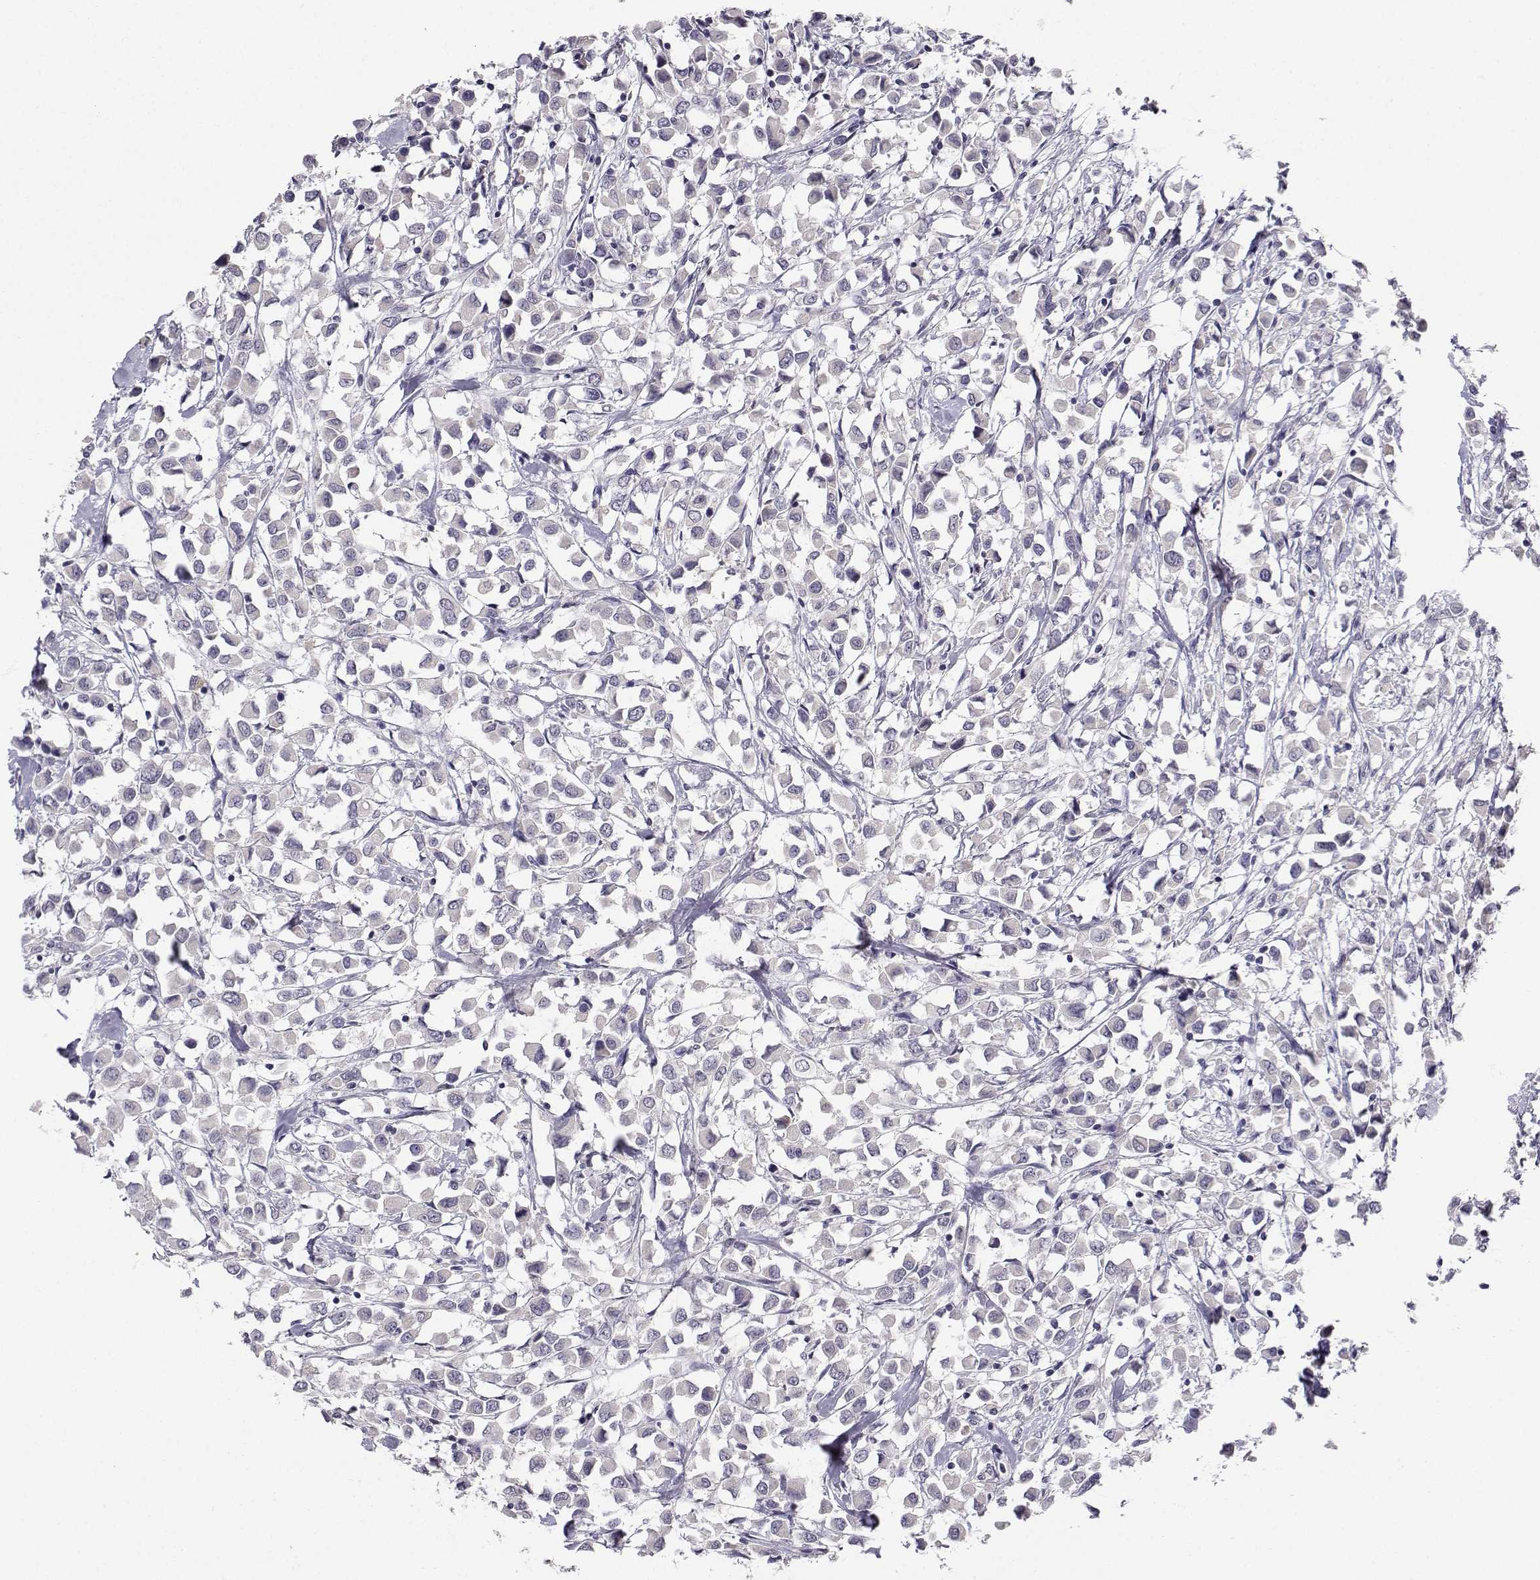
{"staining": {"intensity": "negative", "quantity": "none", "location": "none"}, "tissue": "breast cancer", "cell_type": "Tumor cells", "image_type": "cancer", "snomed": [{"axis": "morphology", "description": "Duct carcinoma"}, {"axis": "topography", "description": "Breast"}], "caption": "Tumor cells show no significant protein positivity in breast cancer (infiltrating ductal carcinoma). Nuclei are stained in blue.", "gene": "SLC6A3", "patient": {"sex": "female", "age": 61}}